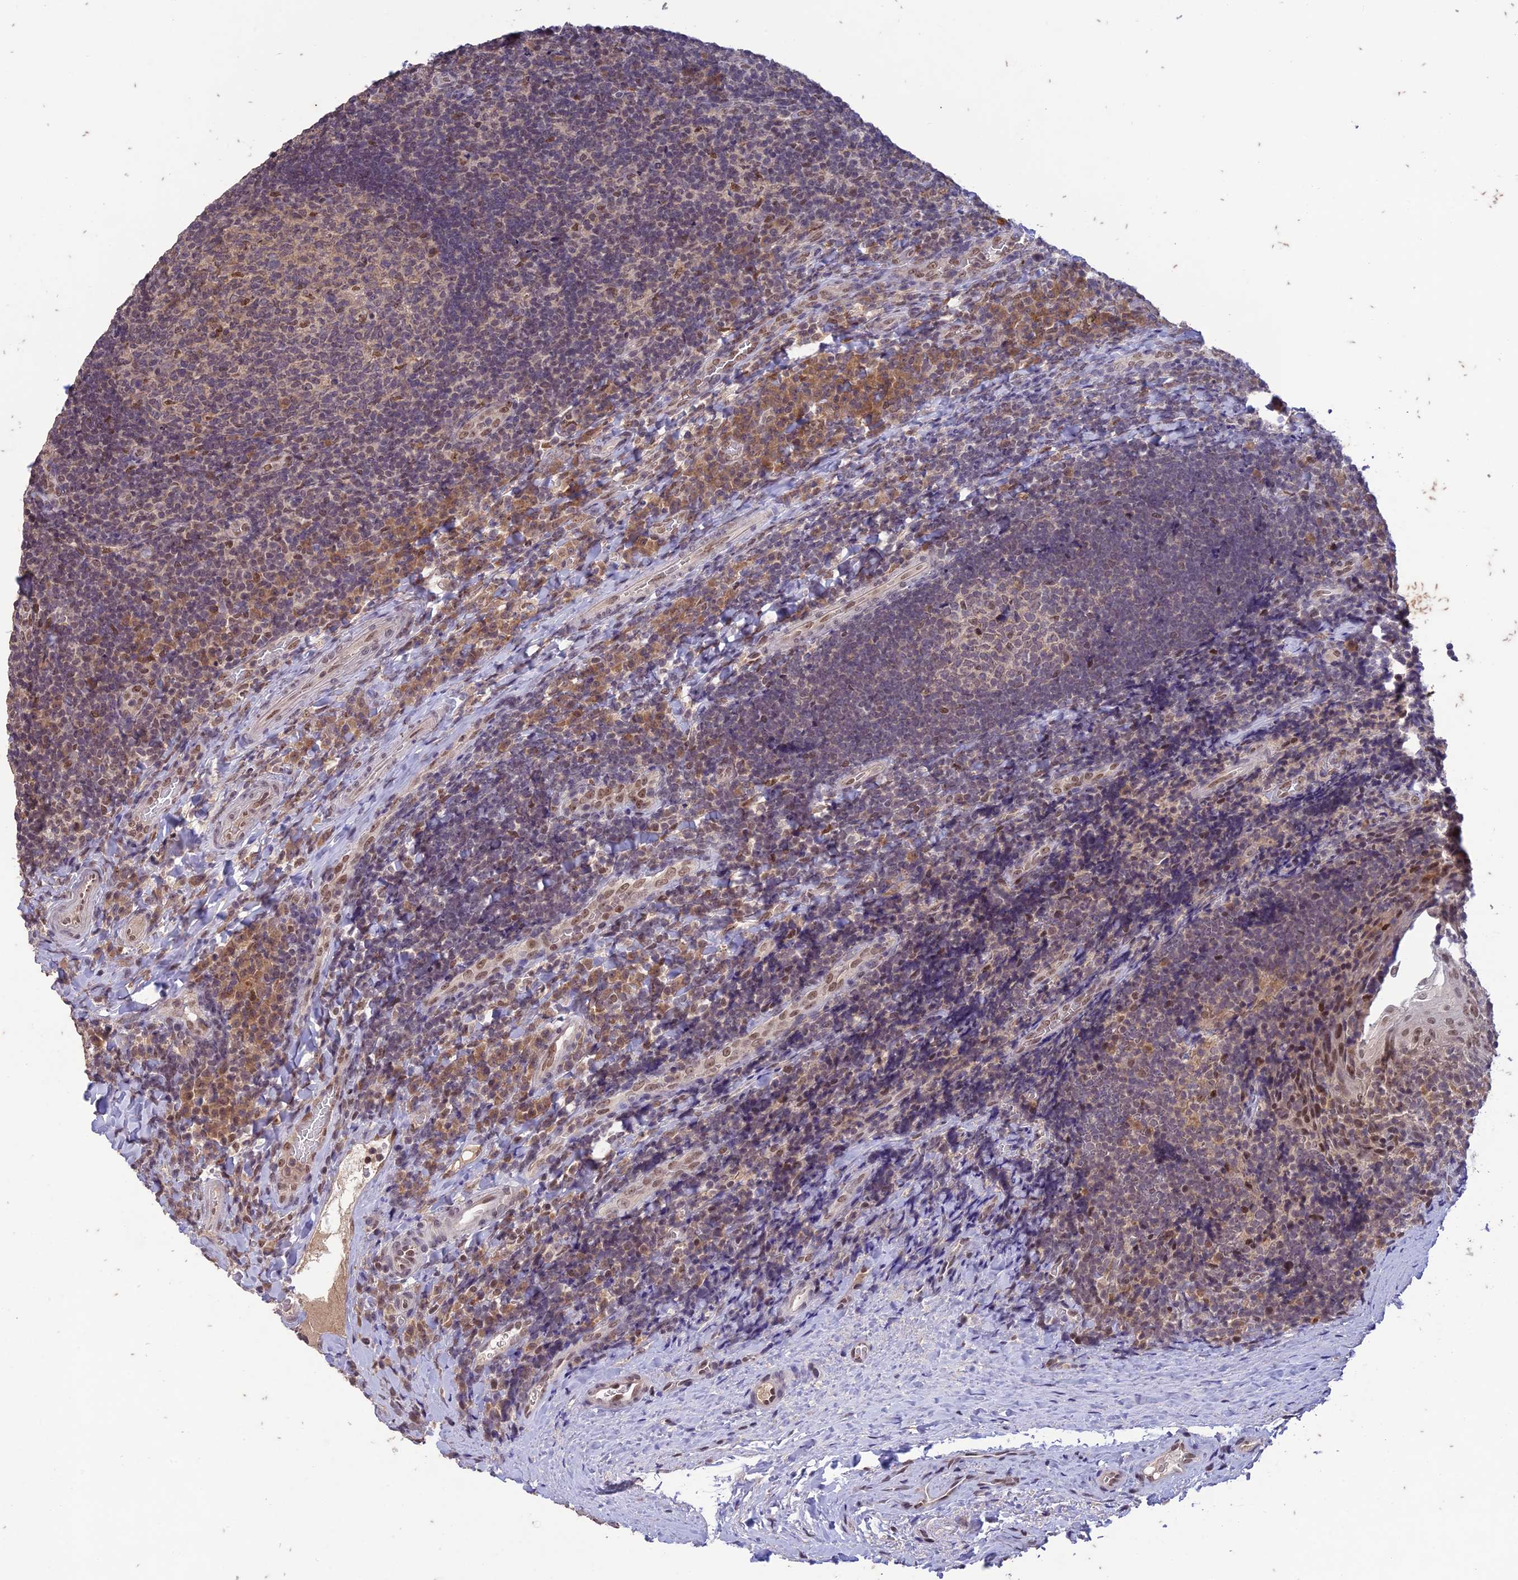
{"staining": {"intensity": "moderate", "quantity": "<25%", "location": "nuclear"}, "tissue": "tonsil", "cell_type": "Germinal center cells", "image_type": "normal", "snomed": [{"axis": "morphology", "description": "Normal tissue, NOS"}, {"axis": "topography", "description": "Tonsil"}], "caption": "IHC (DAB (3,3'-diaminobenzidine)) staining of benign tonsil displays moderate nuclear protein positivity in approximately <25% of germinal center cells.", "gene": "POP4", "patient": {"sex": "male", "age": 17}}